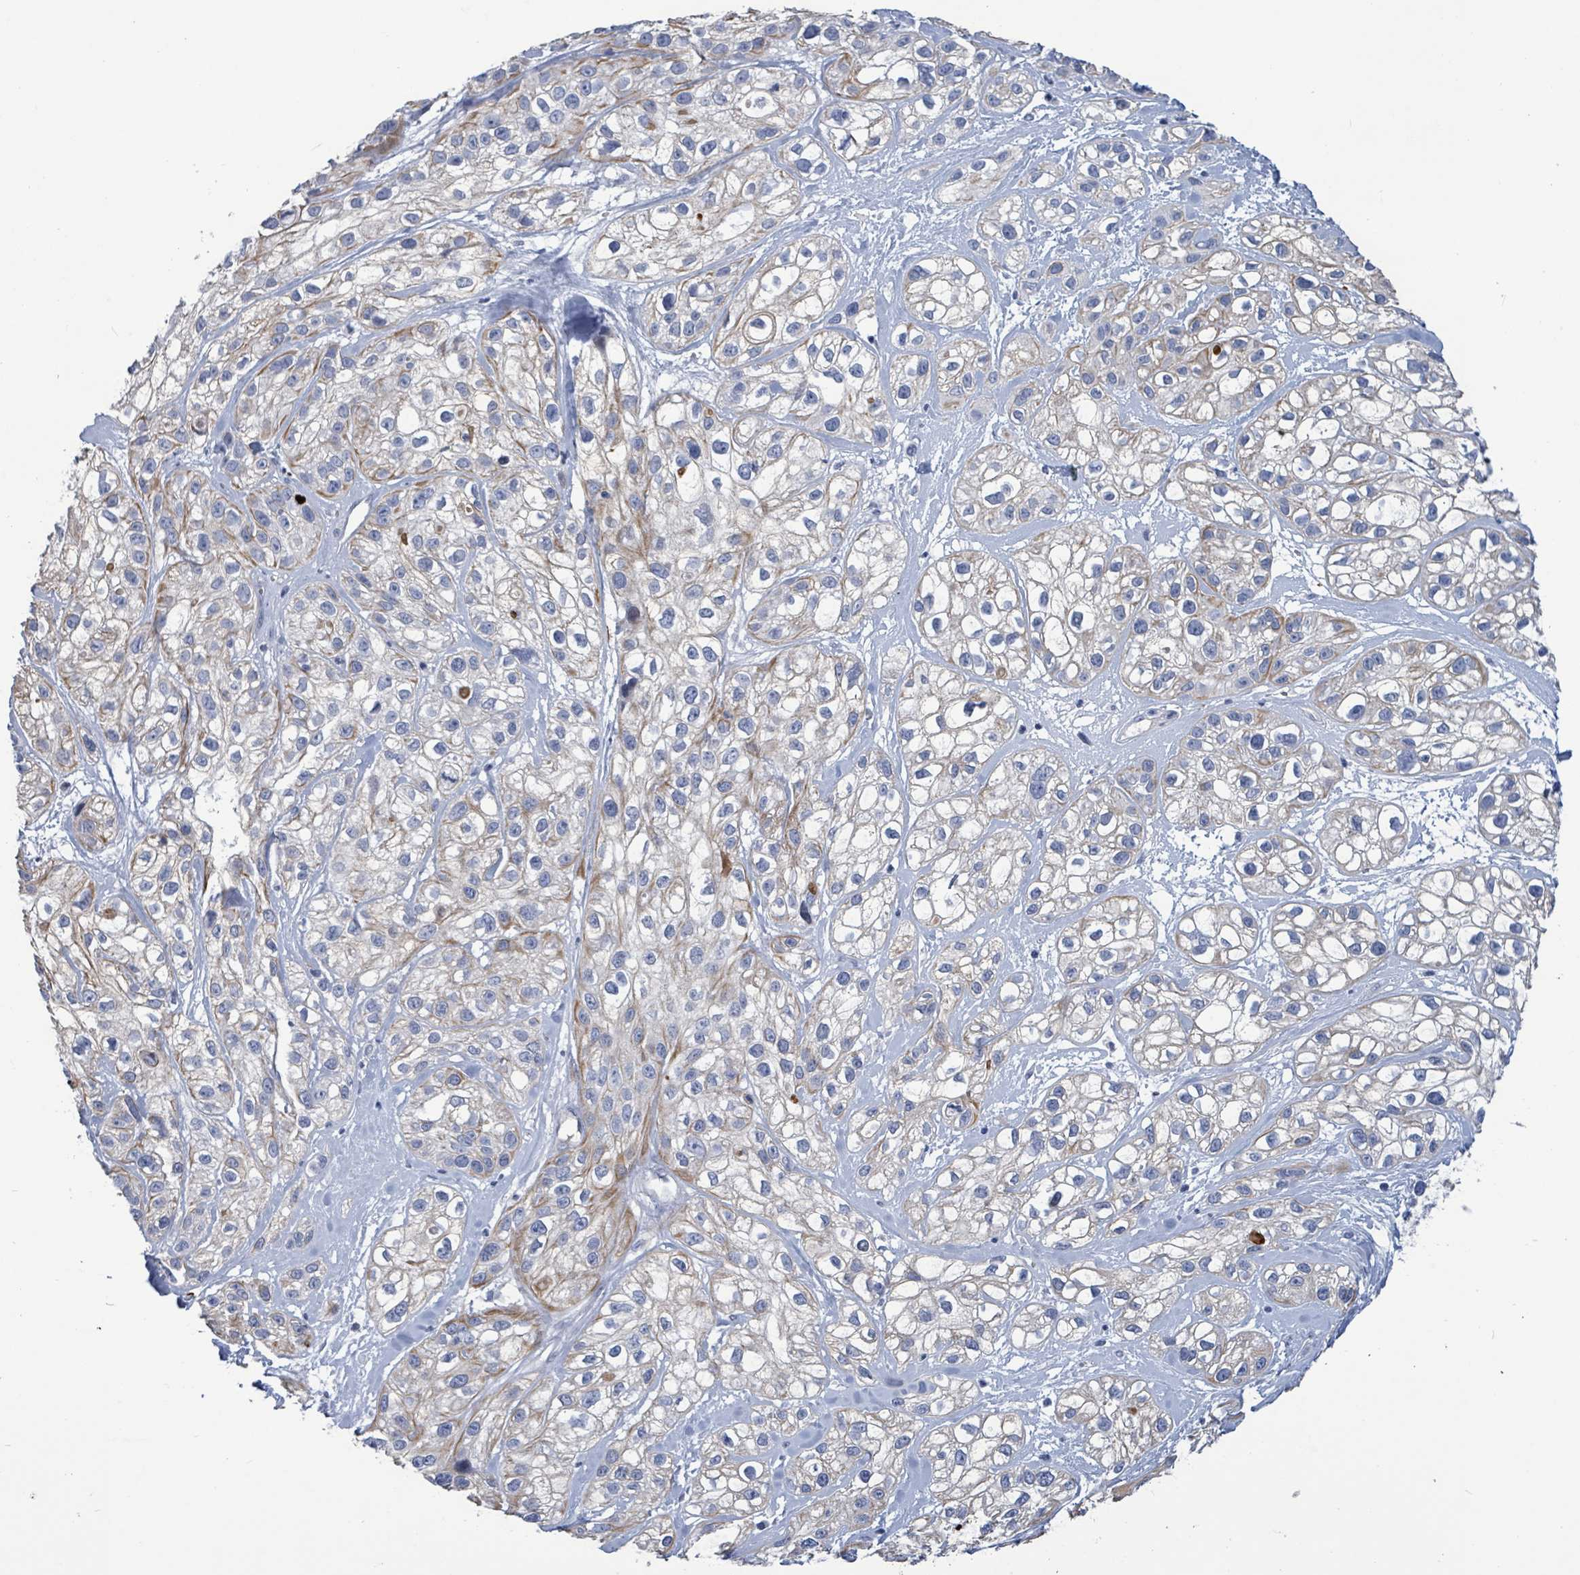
{"staining": {"intensity": "moderate", "quantity": "<25%", "location": "cytoplasmic/membranous"}, "tissue": "skin cancer", "cell_type": "Tumor cells", "image_type": "cancer", "snomed": [{"axis": "morphology", "description": "Squamous cell carcinoma, NOS"}, {"axis": "topography", "description": "Skin"}], "caption": "A photomicrograph showing moderate cytoplasmic/membranous staining in about <25% of tumor cells in skin cancer, as visualized by brown immunohistochemical staining.", "gene": "NTN3", "patient": {"sex": "male", "age": 82}}